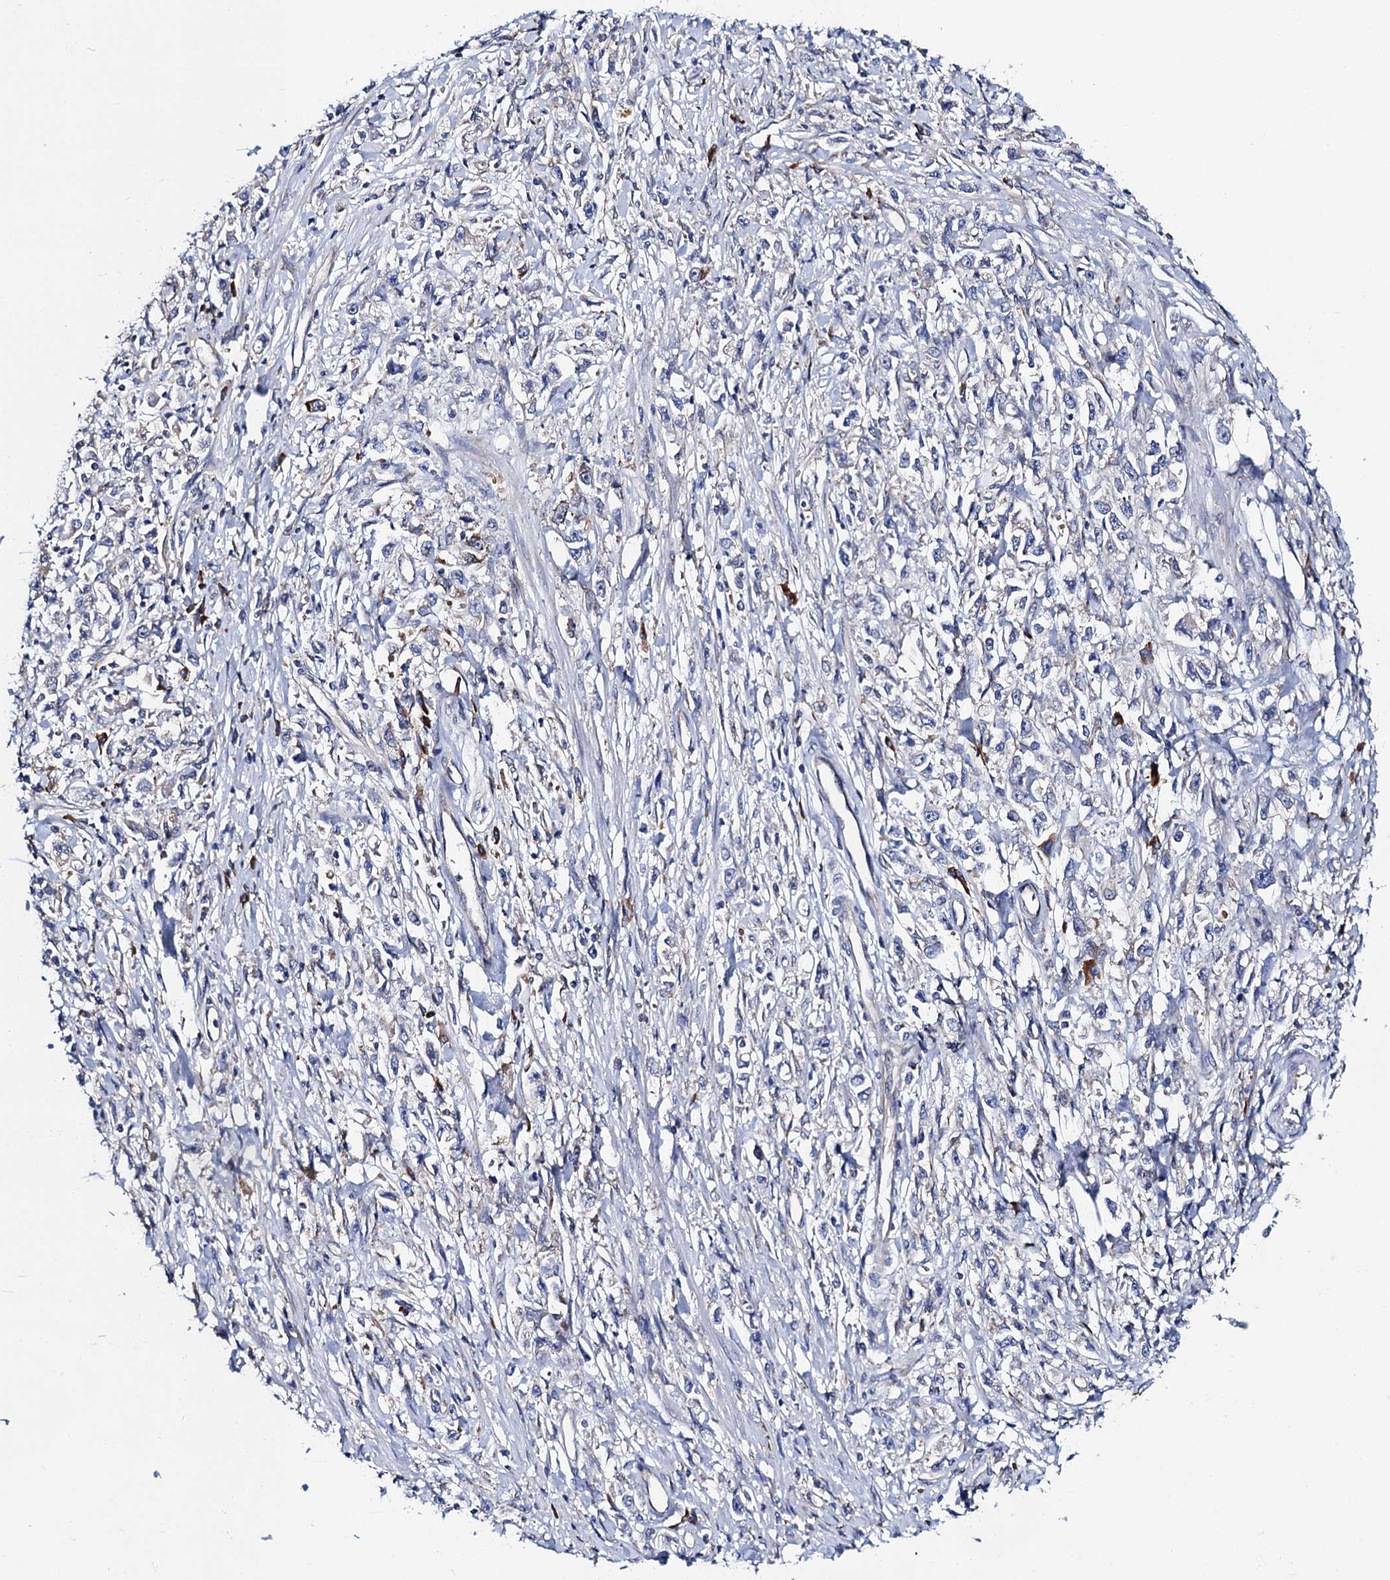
{"staining": {"intensity": "negative", "quantity": "none", "location": "none"}, "tissue": "stomach cancer", "cell_type": "Tumor cells", "image_type": "cancer", "snomed": [{"axis": "morphology", "description": "Adenocarcinoma, NOS"}, {"axis": "topography", "description": "Stomach"}], "caption": "Tumor cells are negative for protein expression in human stomach cancer. The staining is performed using DAB (3,3'-diaminobenzidine) brown chromogen with nuclei counter-stained in using hematoxylin.", "gene": "PGLS", "patient": {"sex": "female", "age": 59}}